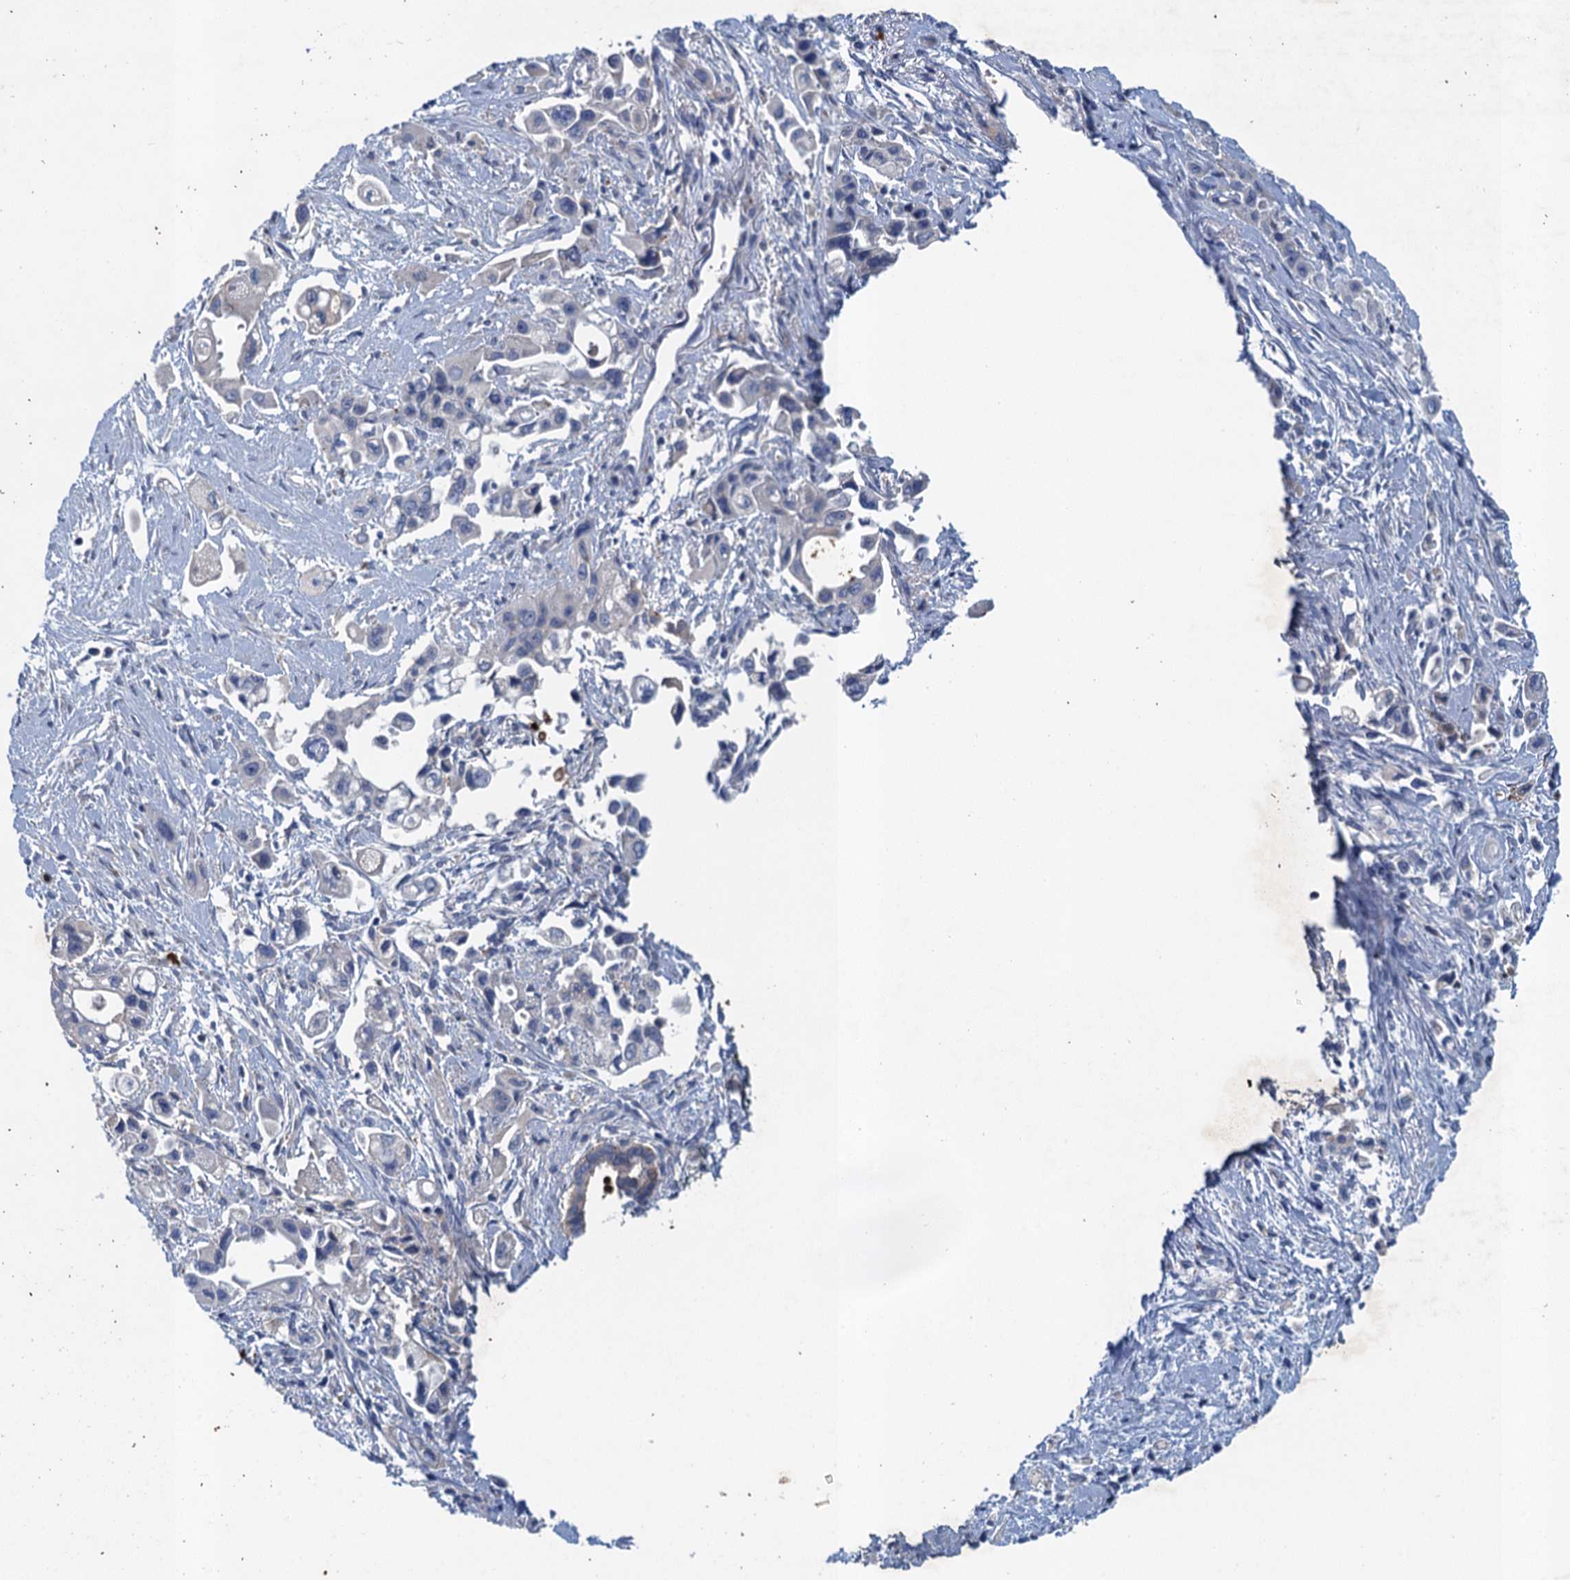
{"staining": {"intensity": "negative", "quantity": "none", "location": "none"}, "tissue": "pancreatic cancer", "cell_type": "Tumor cells", "image_type": "cancer", "snomed": [{"axis": "morphology", "description": "Adenocarcinoma, NOS"}, {"axis": "topography", "description": "Pancreas"}], "caption": "Human adenocarcinoma (pancreatic) stained for a protein using immunohistochemistry shows no positivity in tumor cells.", "gene": "TPCN1", "patient": {"sex": "female", "age": 66}}